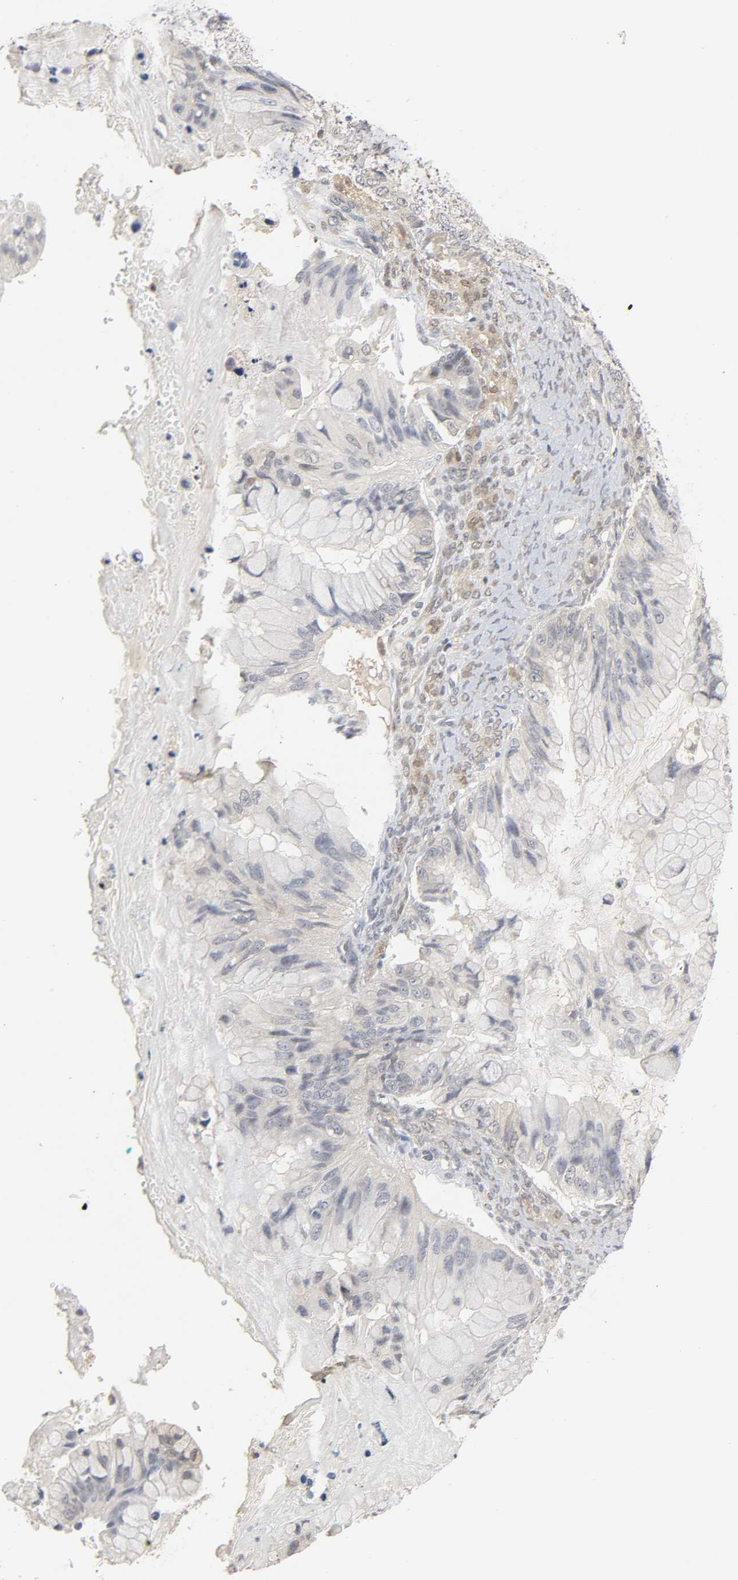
{"staining": {"intensity": "weak", "quantity": "25%-75%", "location": "cytoplasmic/membranous"}, "tissue": "ovarian cancer", "cell_type": "Tumor cells", "image_type": "cancer", "snomed": [{"axis": "morphology", "description": "Cystadenocarcinoma, mucinous, NOS"}, {"axis": "topography", "description": "Ovary"}], "caption": "Ovarian cancer stained with immunohistochemistry shows weak cytoplasmic/membranous positivity in approximately 25%-75% of tumor cells.", "gene": "MIF", "patient": {"sex": "female", "age": 36}}